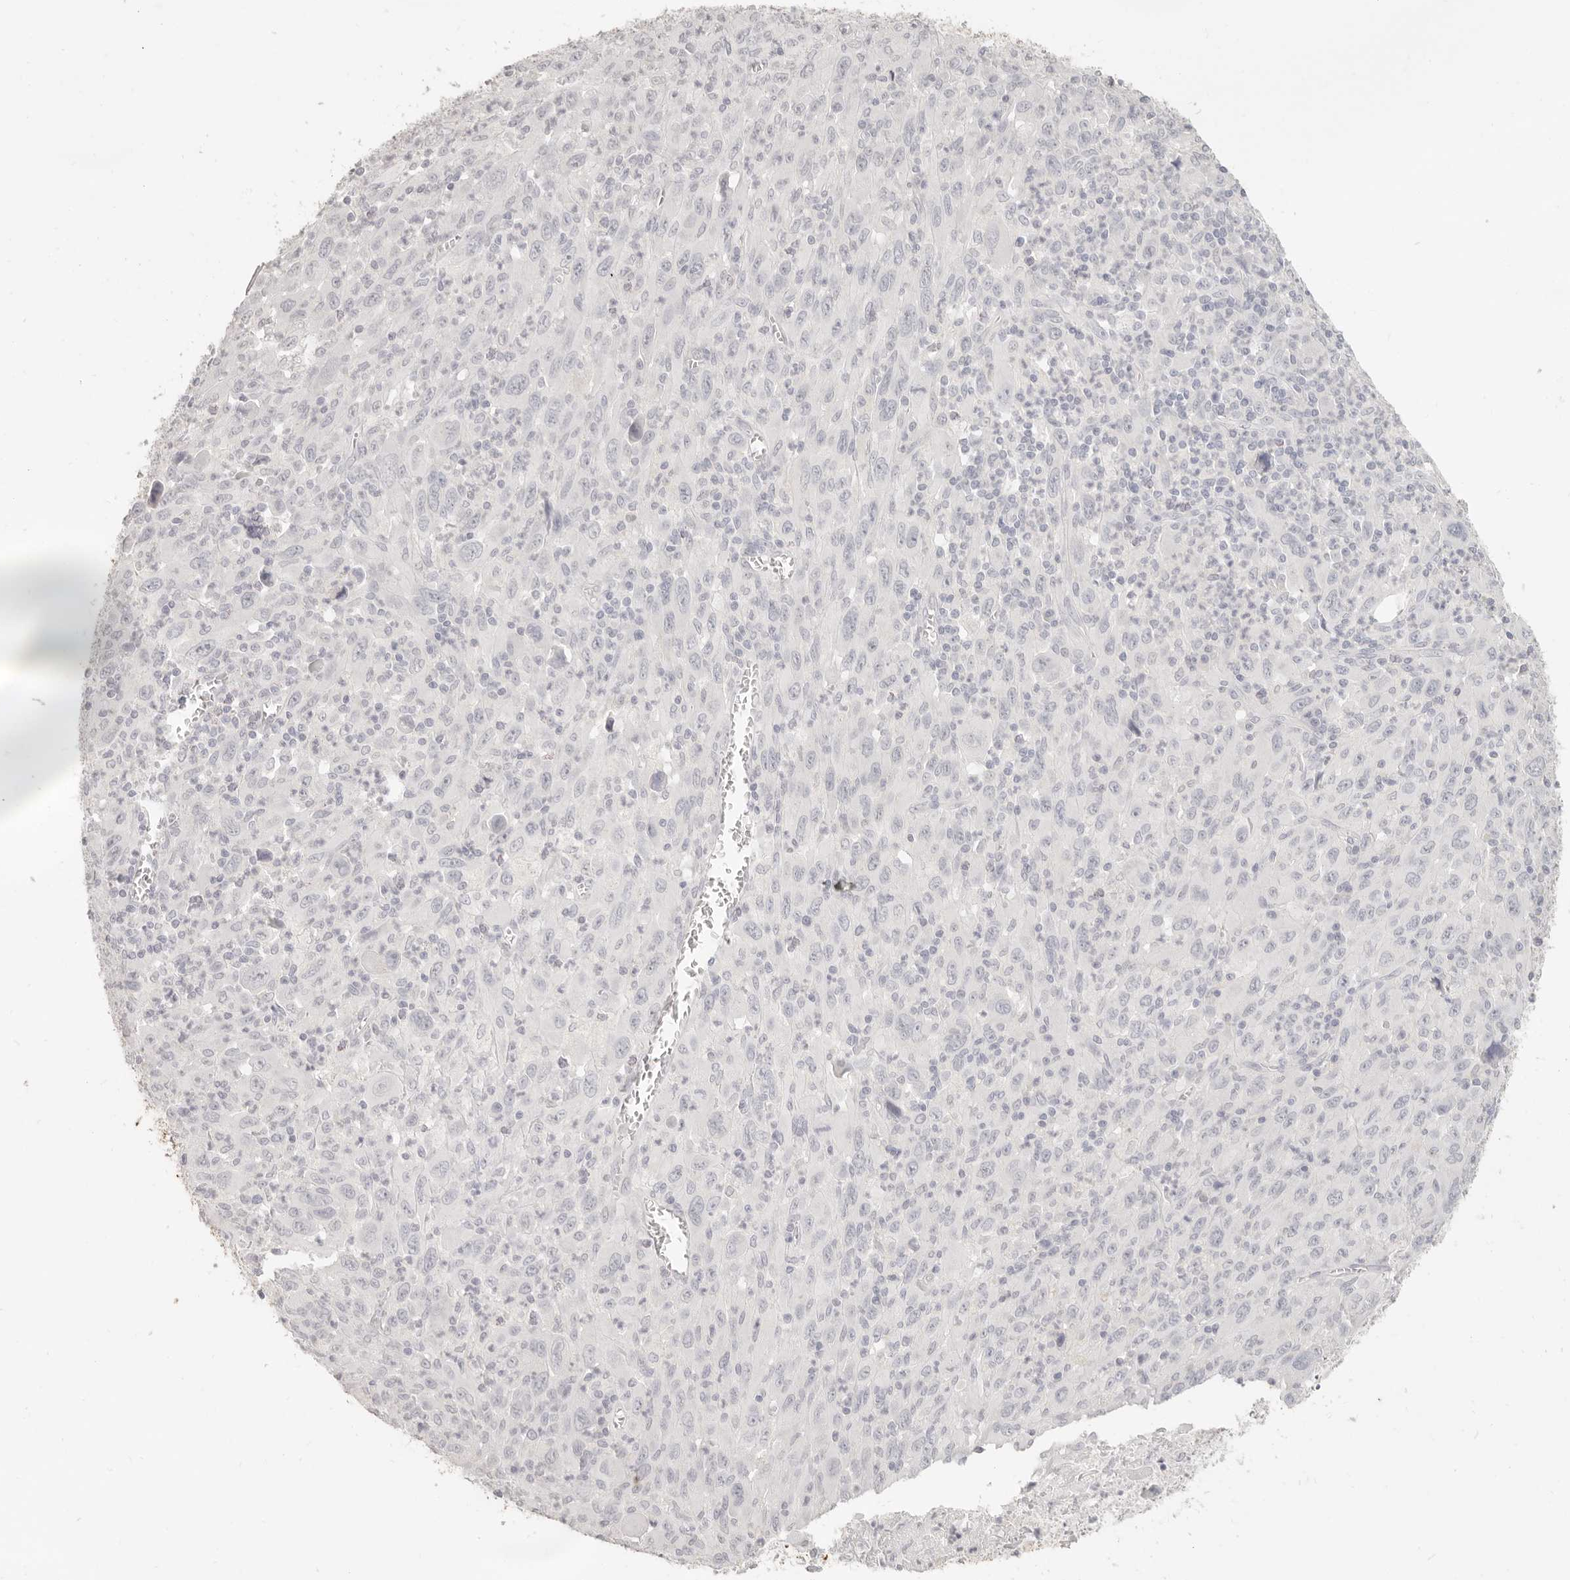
{"staining": {"intensity": "negative", "quantity": "none", "location": "none"}, "tissue": "melanoma", "cell_type": "Tumor cells", "image_type": "cancer", "snomed": [{"axis": "morphology", "description": "Malignant melanoma, Metastatic site"}, {"axis": "topography", "description": "Skin"}], "caption": "Melanoma stained for a protein using immunohistochemistry (IHC) exhibits no expression tumor cells.", "gene": "EPCAM", "patient": {"sex": "female", "age": 56}}